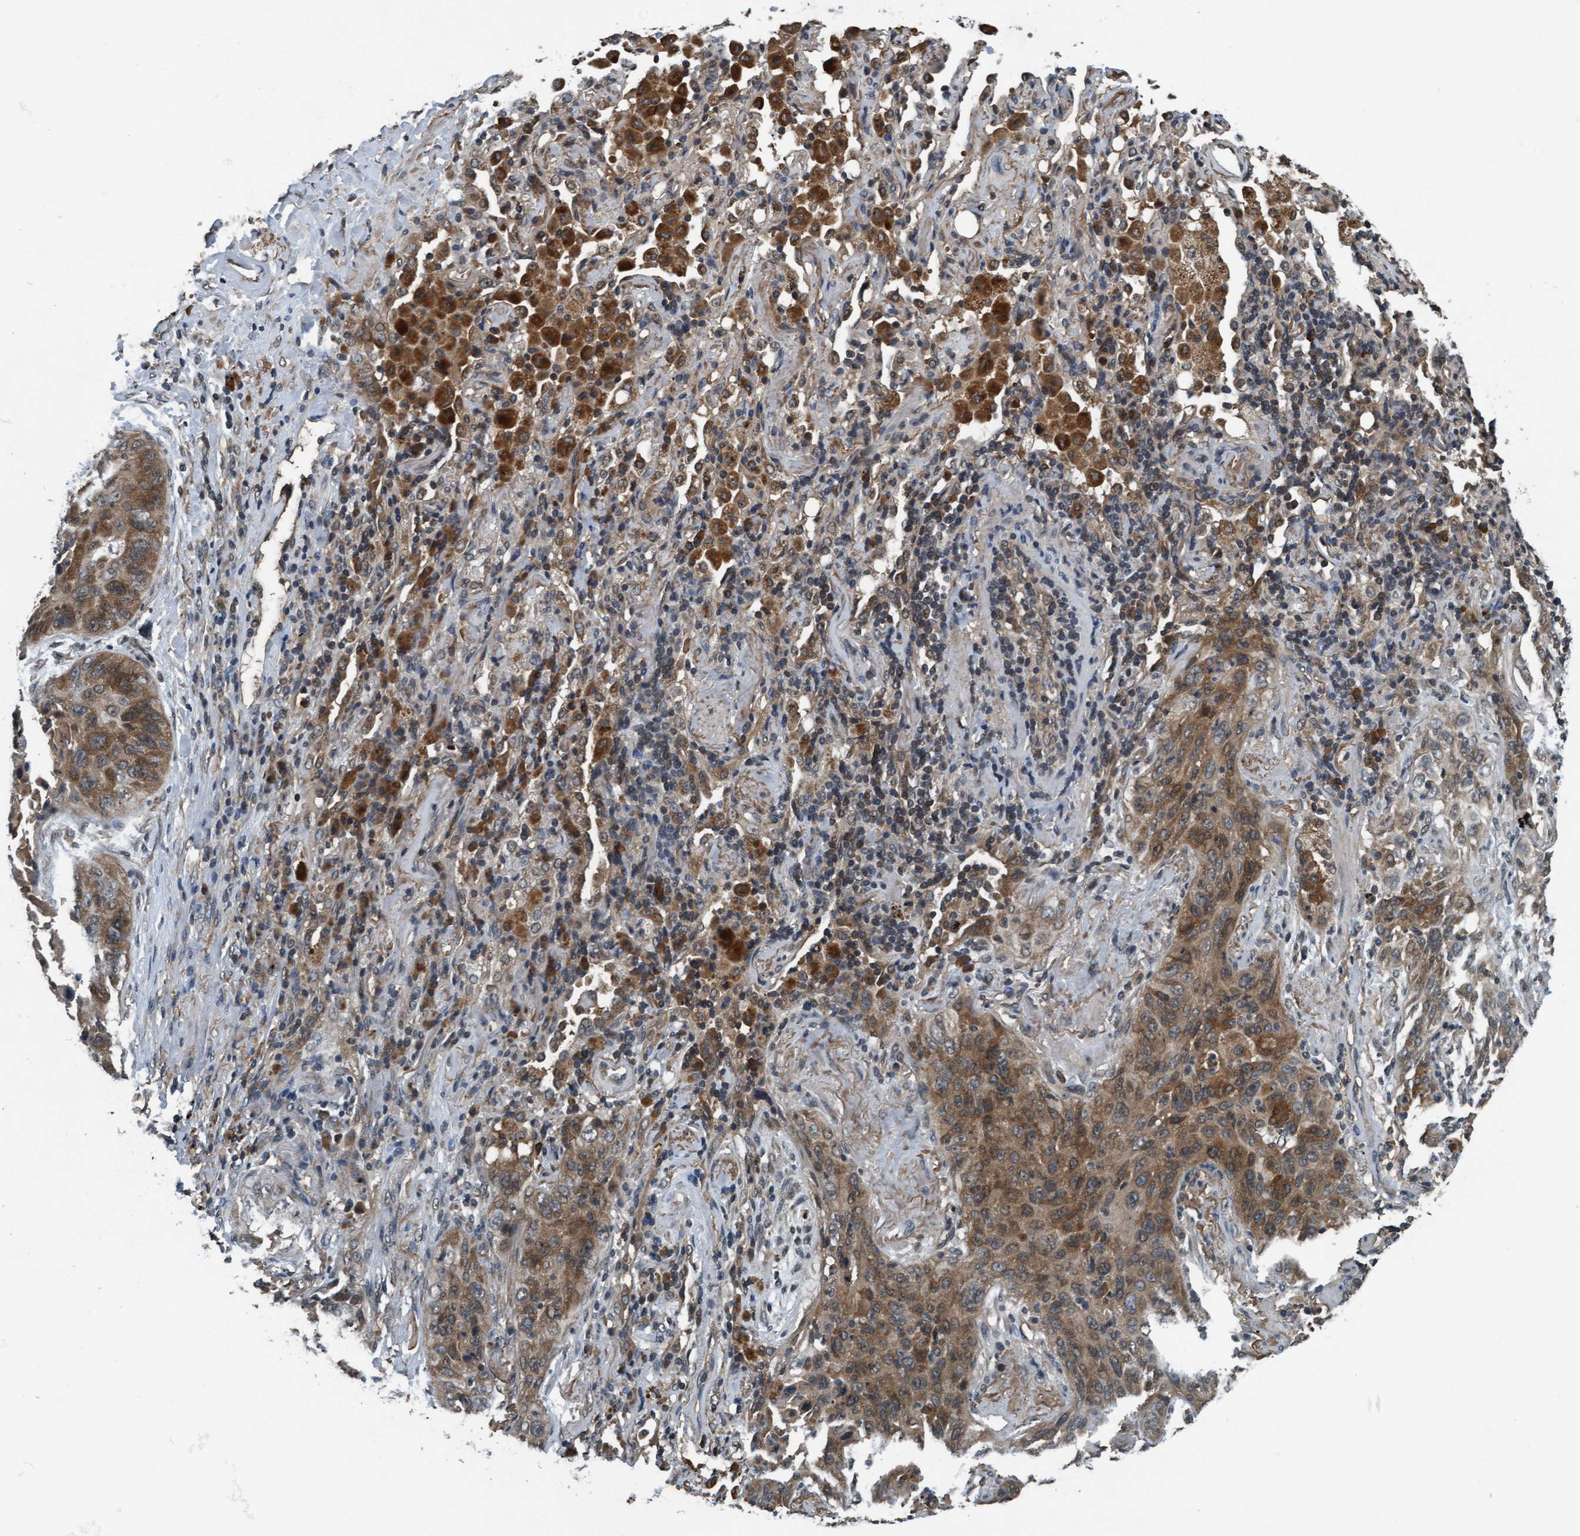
{"staining": {"intensity": "moderate", "quantity": ">75%", "location": "cytoplasmic/membranous,nuclear"}, "tissue": "lung cancer", "cell_type": "Tumor cells", "image_type": "cancer", "snomed": [{"axis": "morphology", "description": "Squamous cell carcinoma, NOS"}, {"axis": "topography", "description": "Lung"}], "caption": "Immunohistochemistry photomicrograph of human lung squamous cell carcinoma stained for a protein (brown), which shows medium levels of moderate cytoplasmic/membranous and nuclear staining in approximately >75% of tumor cells.", "gene": "WASF1", "patient": {"sex": "female", "age": 67}}